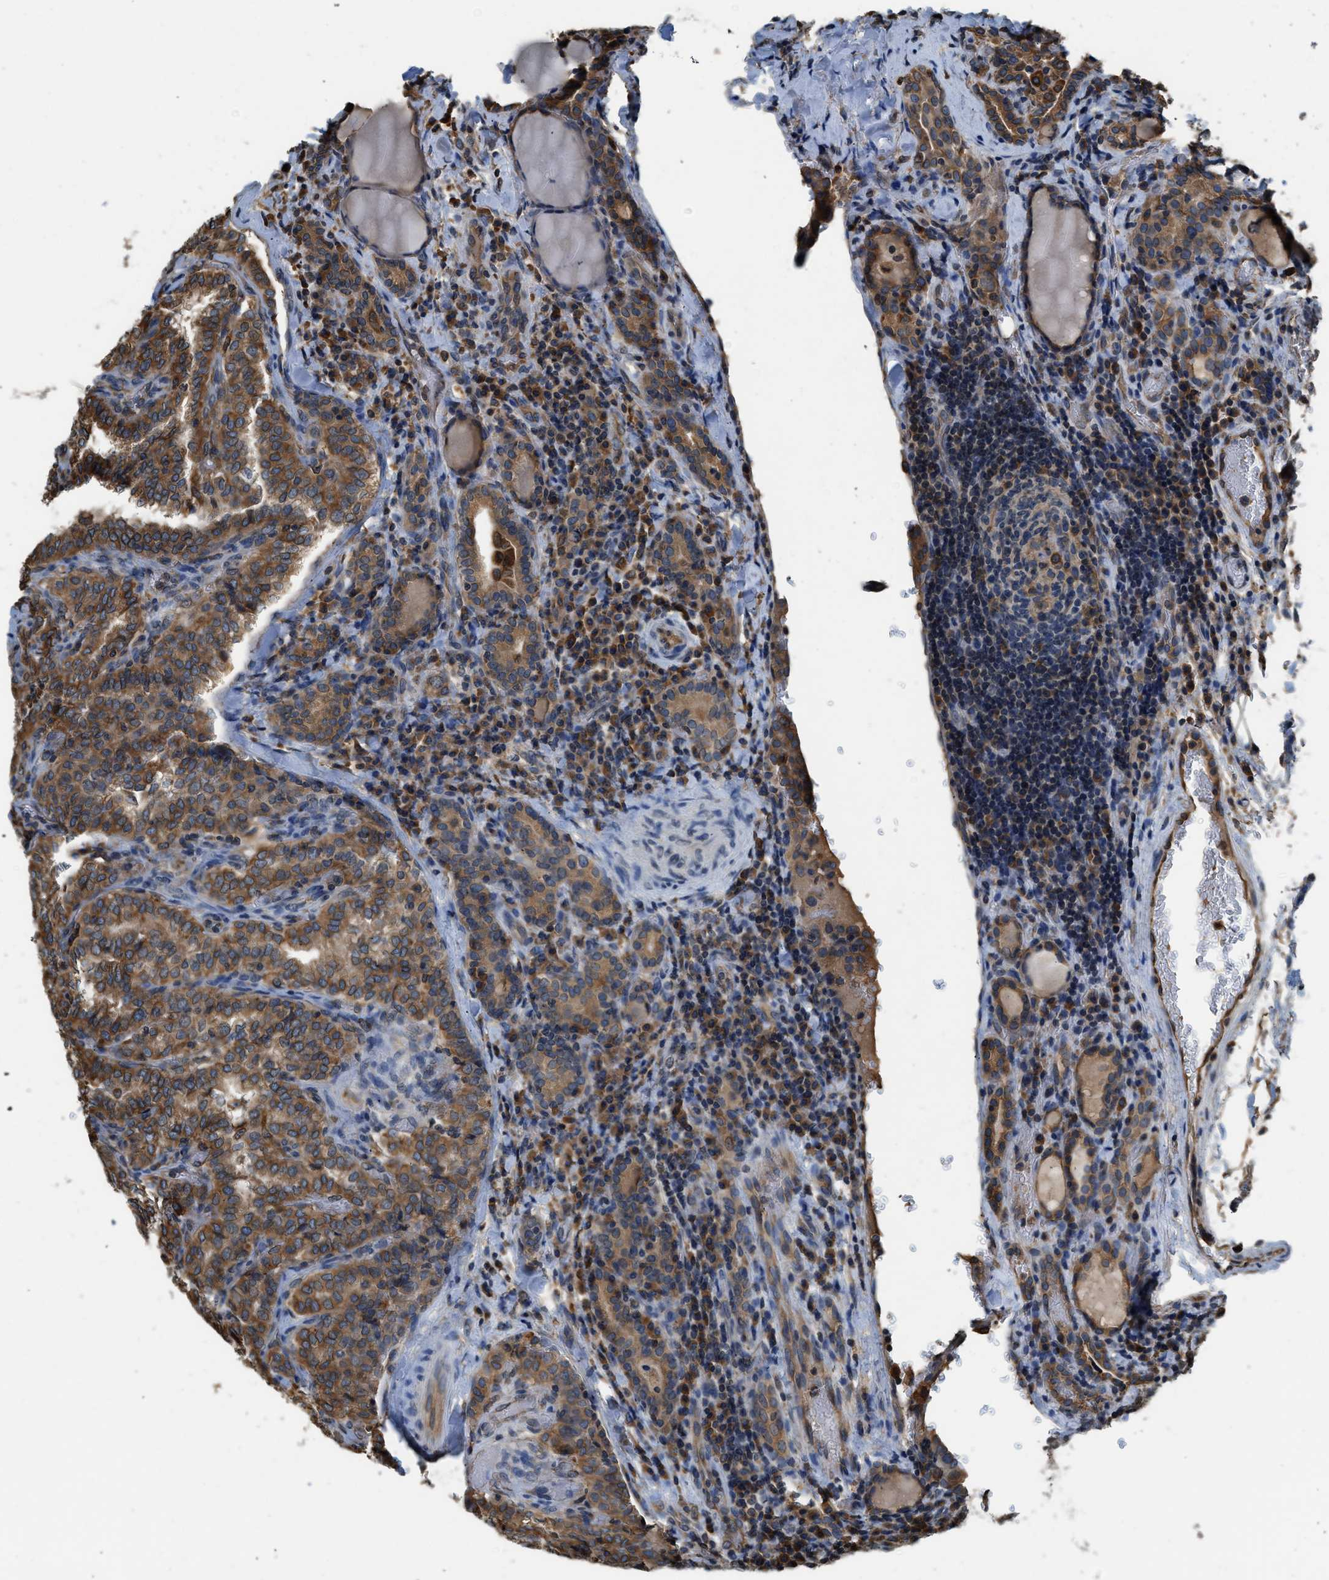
{"staining": {"intensity": "moderate", "quantity": ">75%", "location": "cytoplasmic/membranous"}, "tissue": "thyroid cancer", "cell_type": "Tumor cells", "image_type": "cancer", "snomed": [{"axis": "morphology", "description": "Normal tissue, NOS"}, {"axis": "morphology", "description": "Papillary adenocarcinoma, NOS"}, {"axis": "topography", "description": "Thyroid gland"}], "caption": "Human thyroid cancer stained for a protein (brown) exhibits moderate cytoplasmic/membranous positive expression in approximately >75% of tumor cells.", "gene": "BCAP31", "patient": {"sex": "female", "age": 30}}